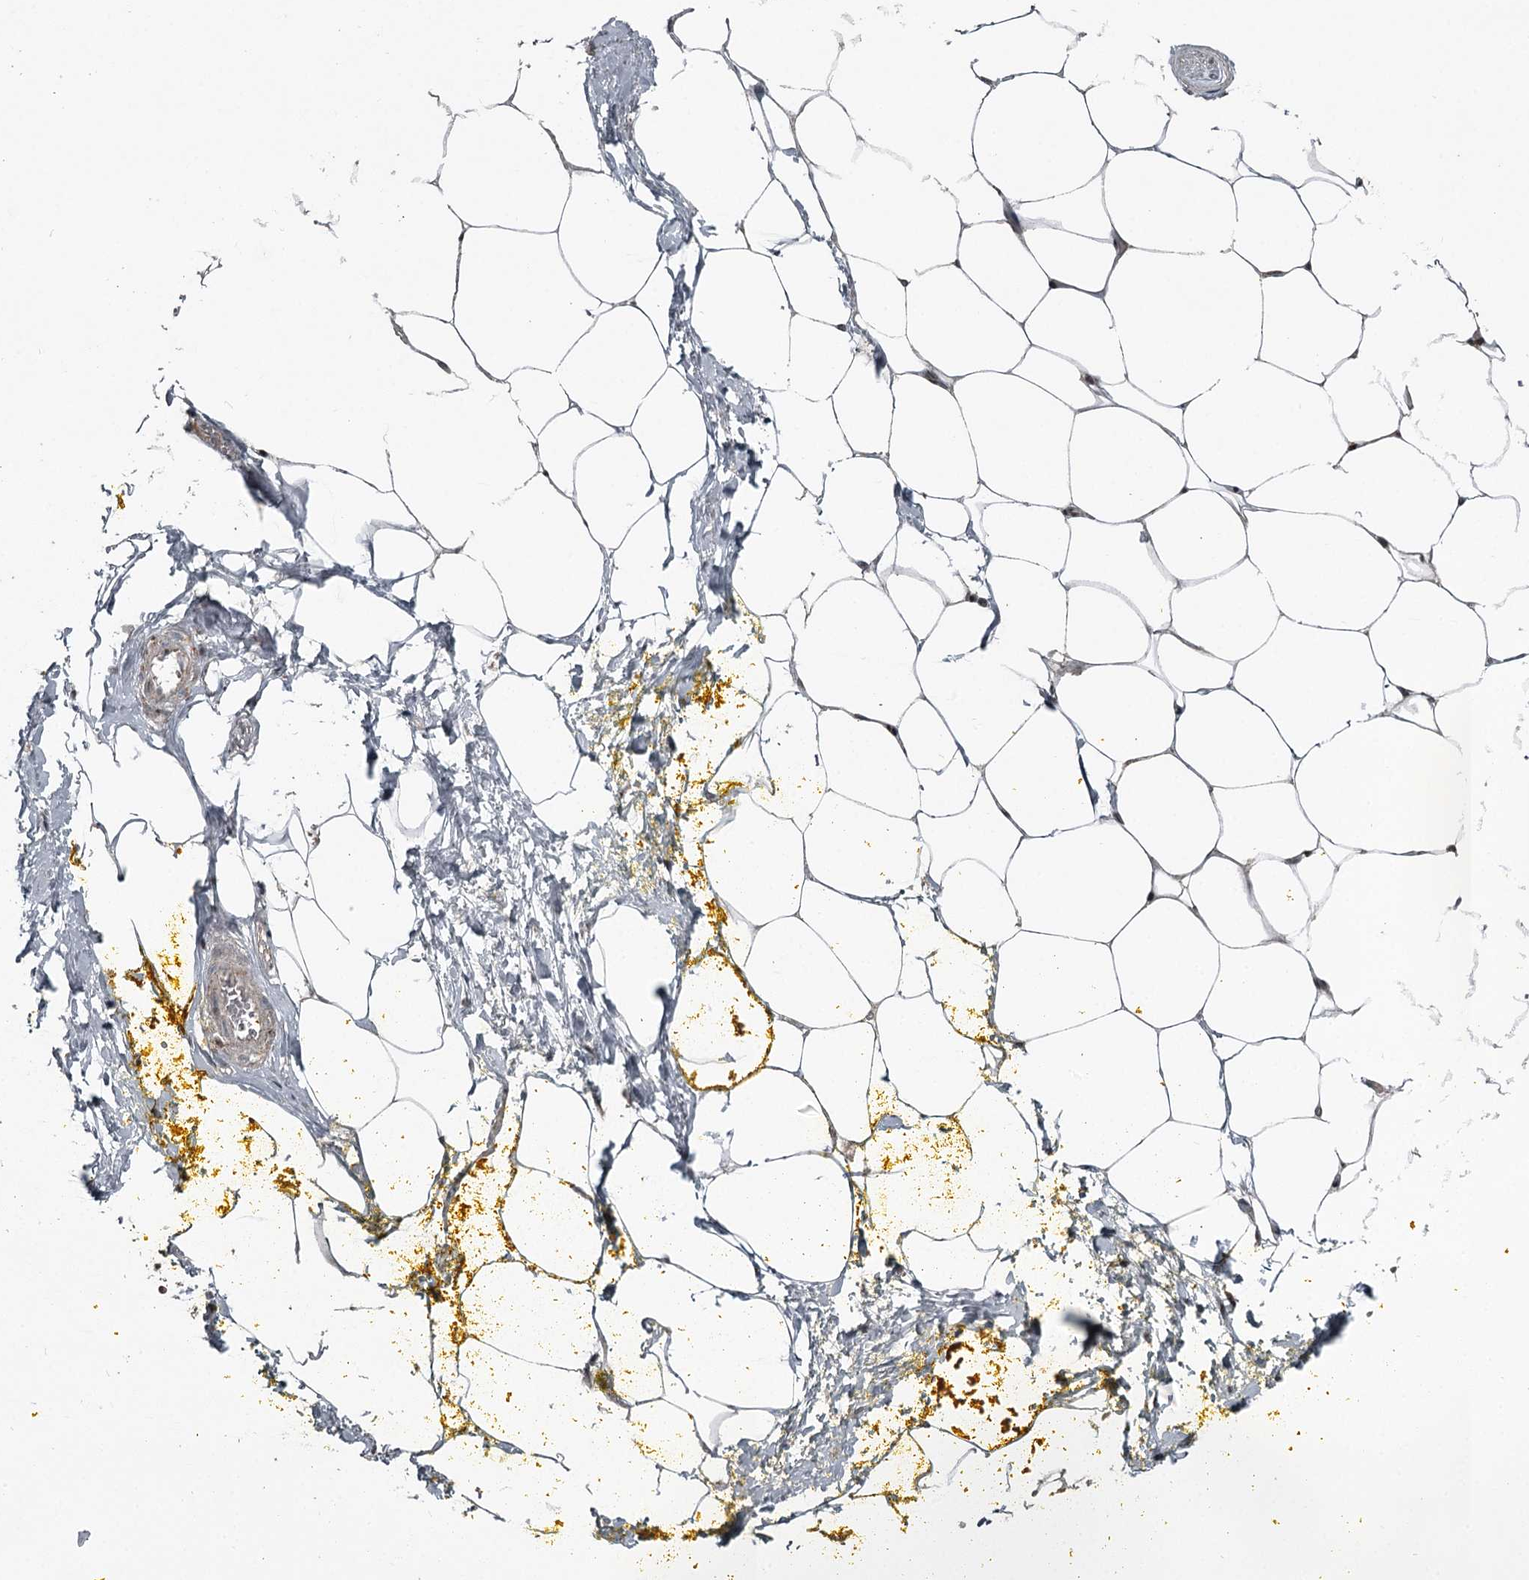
{"staining": {"intensity": "moderate", "quantity": ">75%", "location": "cytoplasmic/membranous,nuclear"}, "tissue": "adipose tissue", "cell_type": "Adipocytes", "image_type": "normal", "snomed": [{"axis": "morphology", "description": "Normal tissue, NOS"}, {"axis": "morphology", "description": "Adenocarcinoma, Low grade"}, {"axis": "topography", "description": "Prostate"}, {"axis": "topography", "description": "Peripheral nerve tissue"}], "caption": "Approximately >75% of adipocytes in benign adipose tissue reveal moderate cytoplasmic/membranous,nuclear protein staining as visualized by brown immunohistochemical staining.", "gene": "RASSF8", "patient": {"sex": "male", "age": 63}}